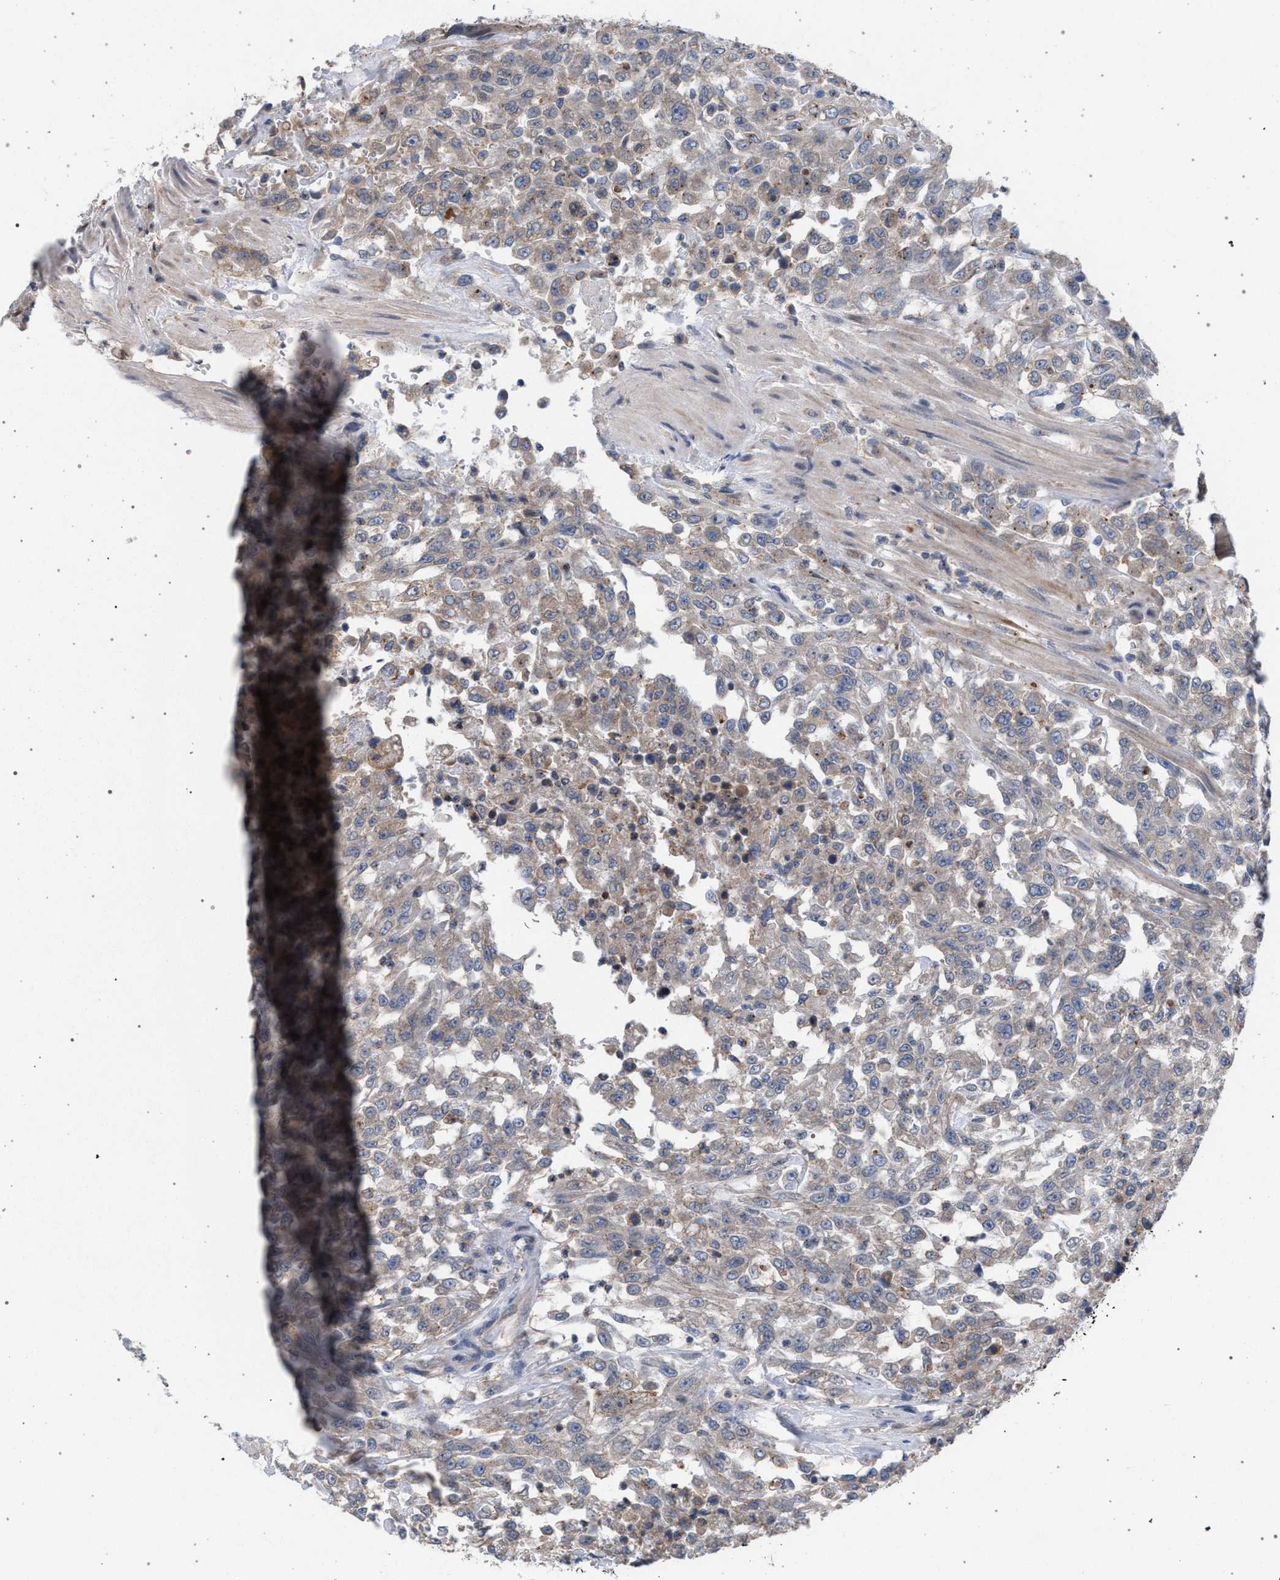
{"staining": {"intensity": "weak", "quantity": "25%-75%", "location": "cytoplasmic/membranous"}, "tissue": "urothelial cancer", "cell_type": "Tumor cells", "image_type": "cancer", "snomed": [{"axis": "morphology", "description": "Urothelial carcinoma, High grade"}, {"axis": "topography", "description": "Urinary bladder"}], "caption": "Human urothelial cancer stained with a protein marker reveals weak staining in tumor cells.", "gene": "ARPC5L", "patient": {"sex": "male", "age": 46}}